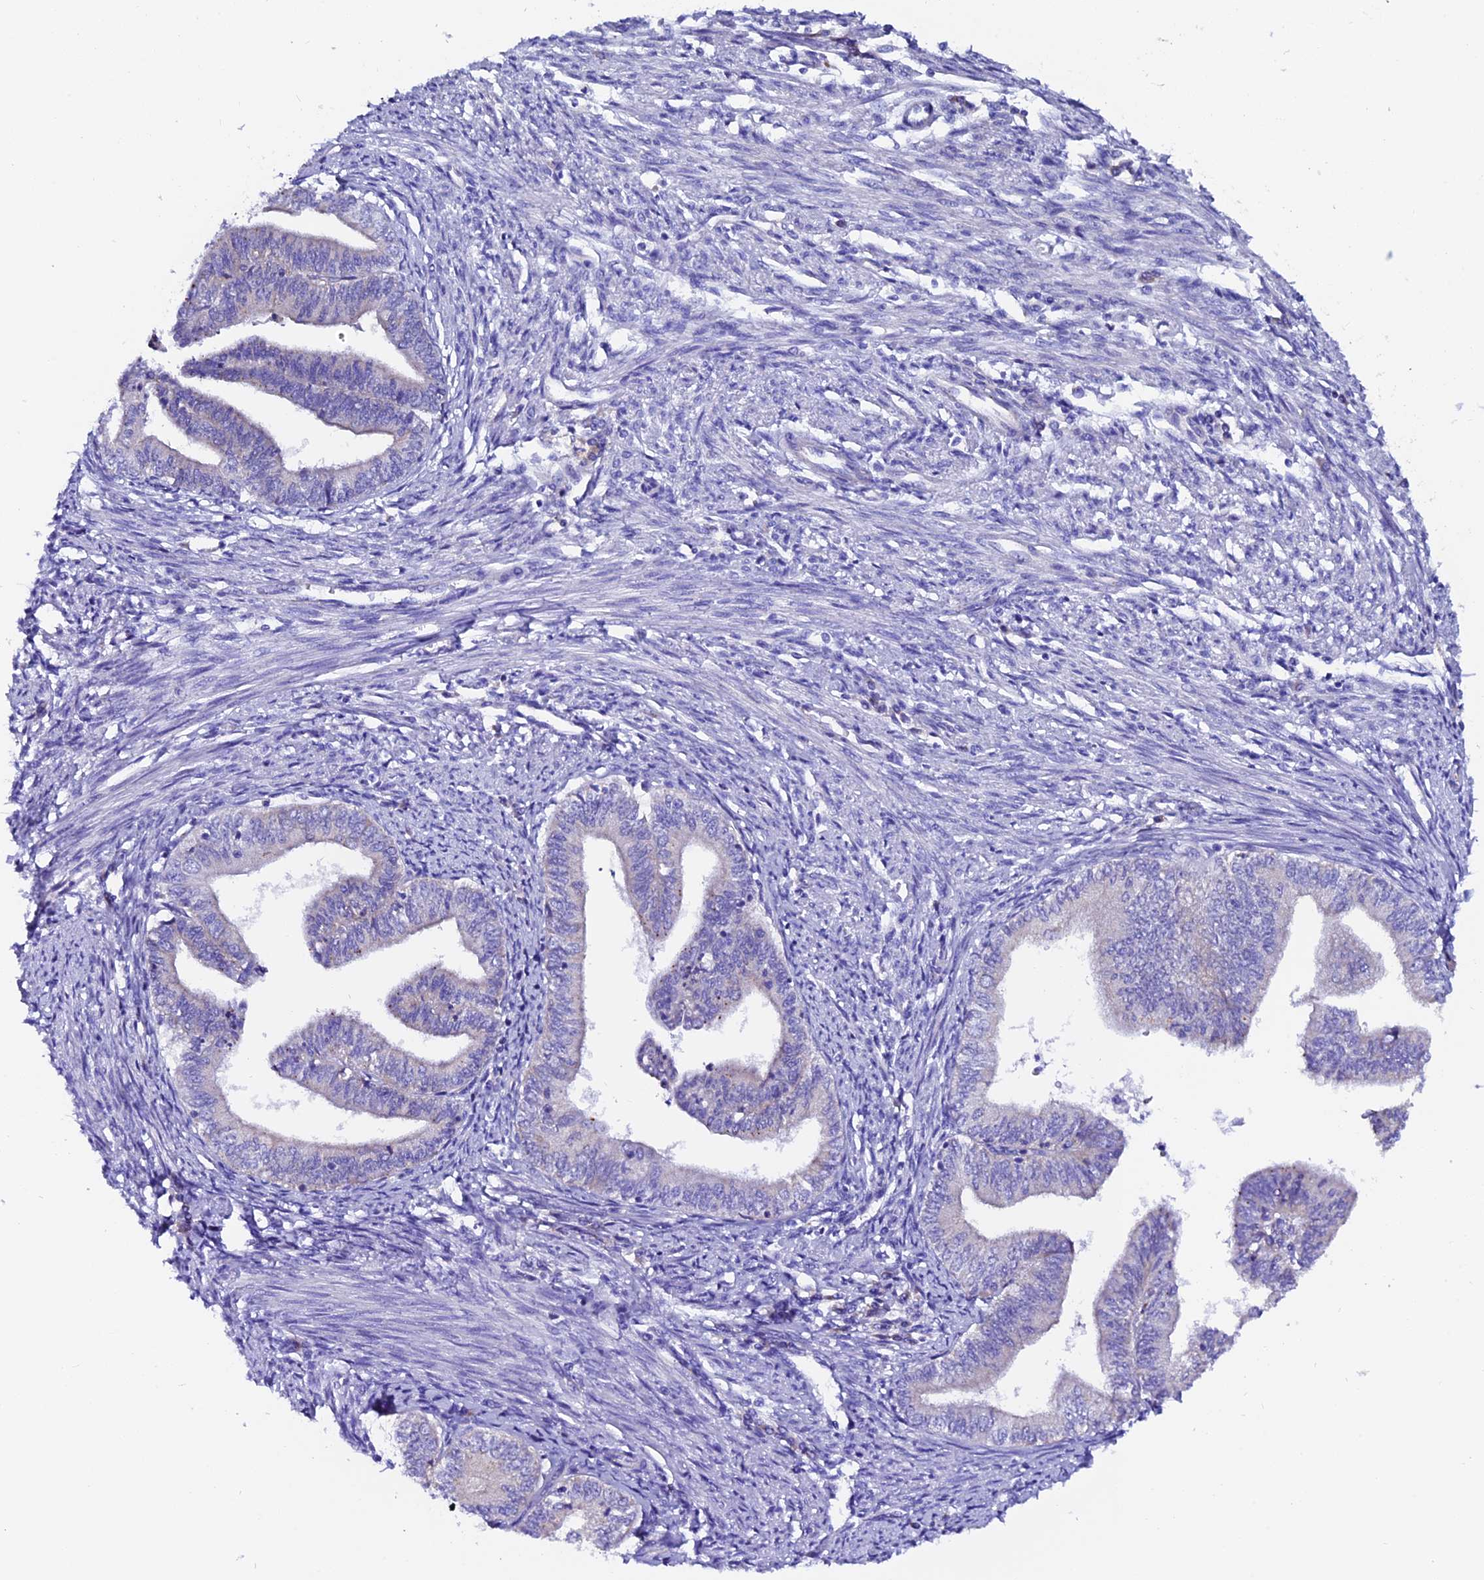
{"staining": {"intensity": "negative", "quantity": "none", "location": "none"}, "tissue": "endometrial cancer", "cell_type": "Tumor cells", "image_type": "cancer", "snomed": [{"axis": "morphology", "description": "Adenocarcinoma, NOS"}, {"axis": "topography", "description": "Endometrium"}], "caption": "Adenocarcinoma (endometrial) was stained to show a protein in brown. There is no significant staining in tumor cells.", "gene": "COMTD1", "patient": {"sex": "female", "age": 66}}